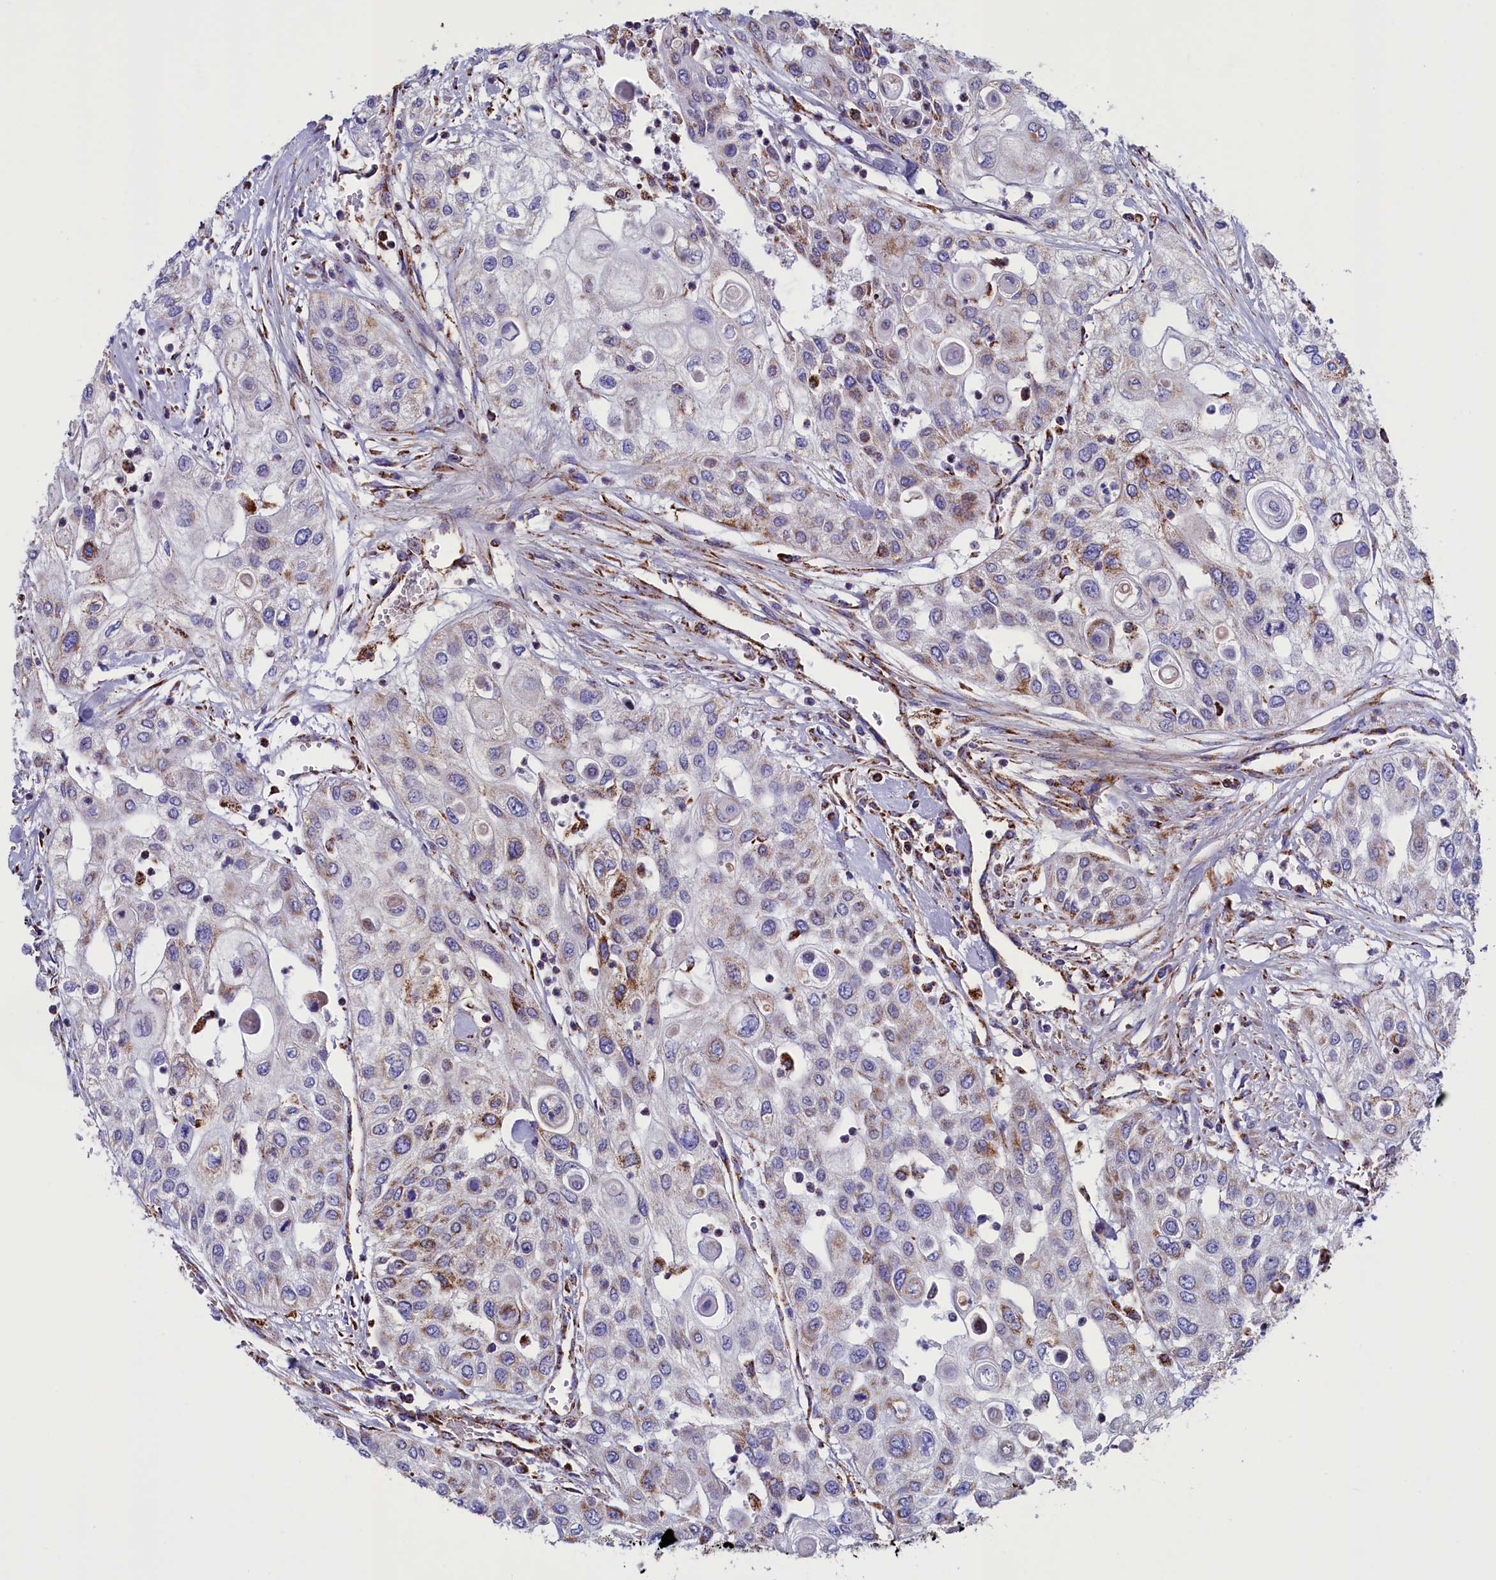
{"staining": {"intensity": "moderate", "quantity": "<25%", "location": "cytoplasmic/membranous"}, "tissue": "urothelial cancer", "cell_type": "Tumor cells", "image_type": "cancer", "snomed": [{"axis": "morphology", "description": "Urothelial carcinoma, High grade"}, {"axis": "topography", "description": "Urinary bladder"}], "caption": "A low amount of moderate cytoplasmic/membranous positivity is appreciated in approximately <25% of tumor cells in urothelial cancer tissue.", "gene": "SLC39A3", "patient": {"sex": "female", "age": 79}}